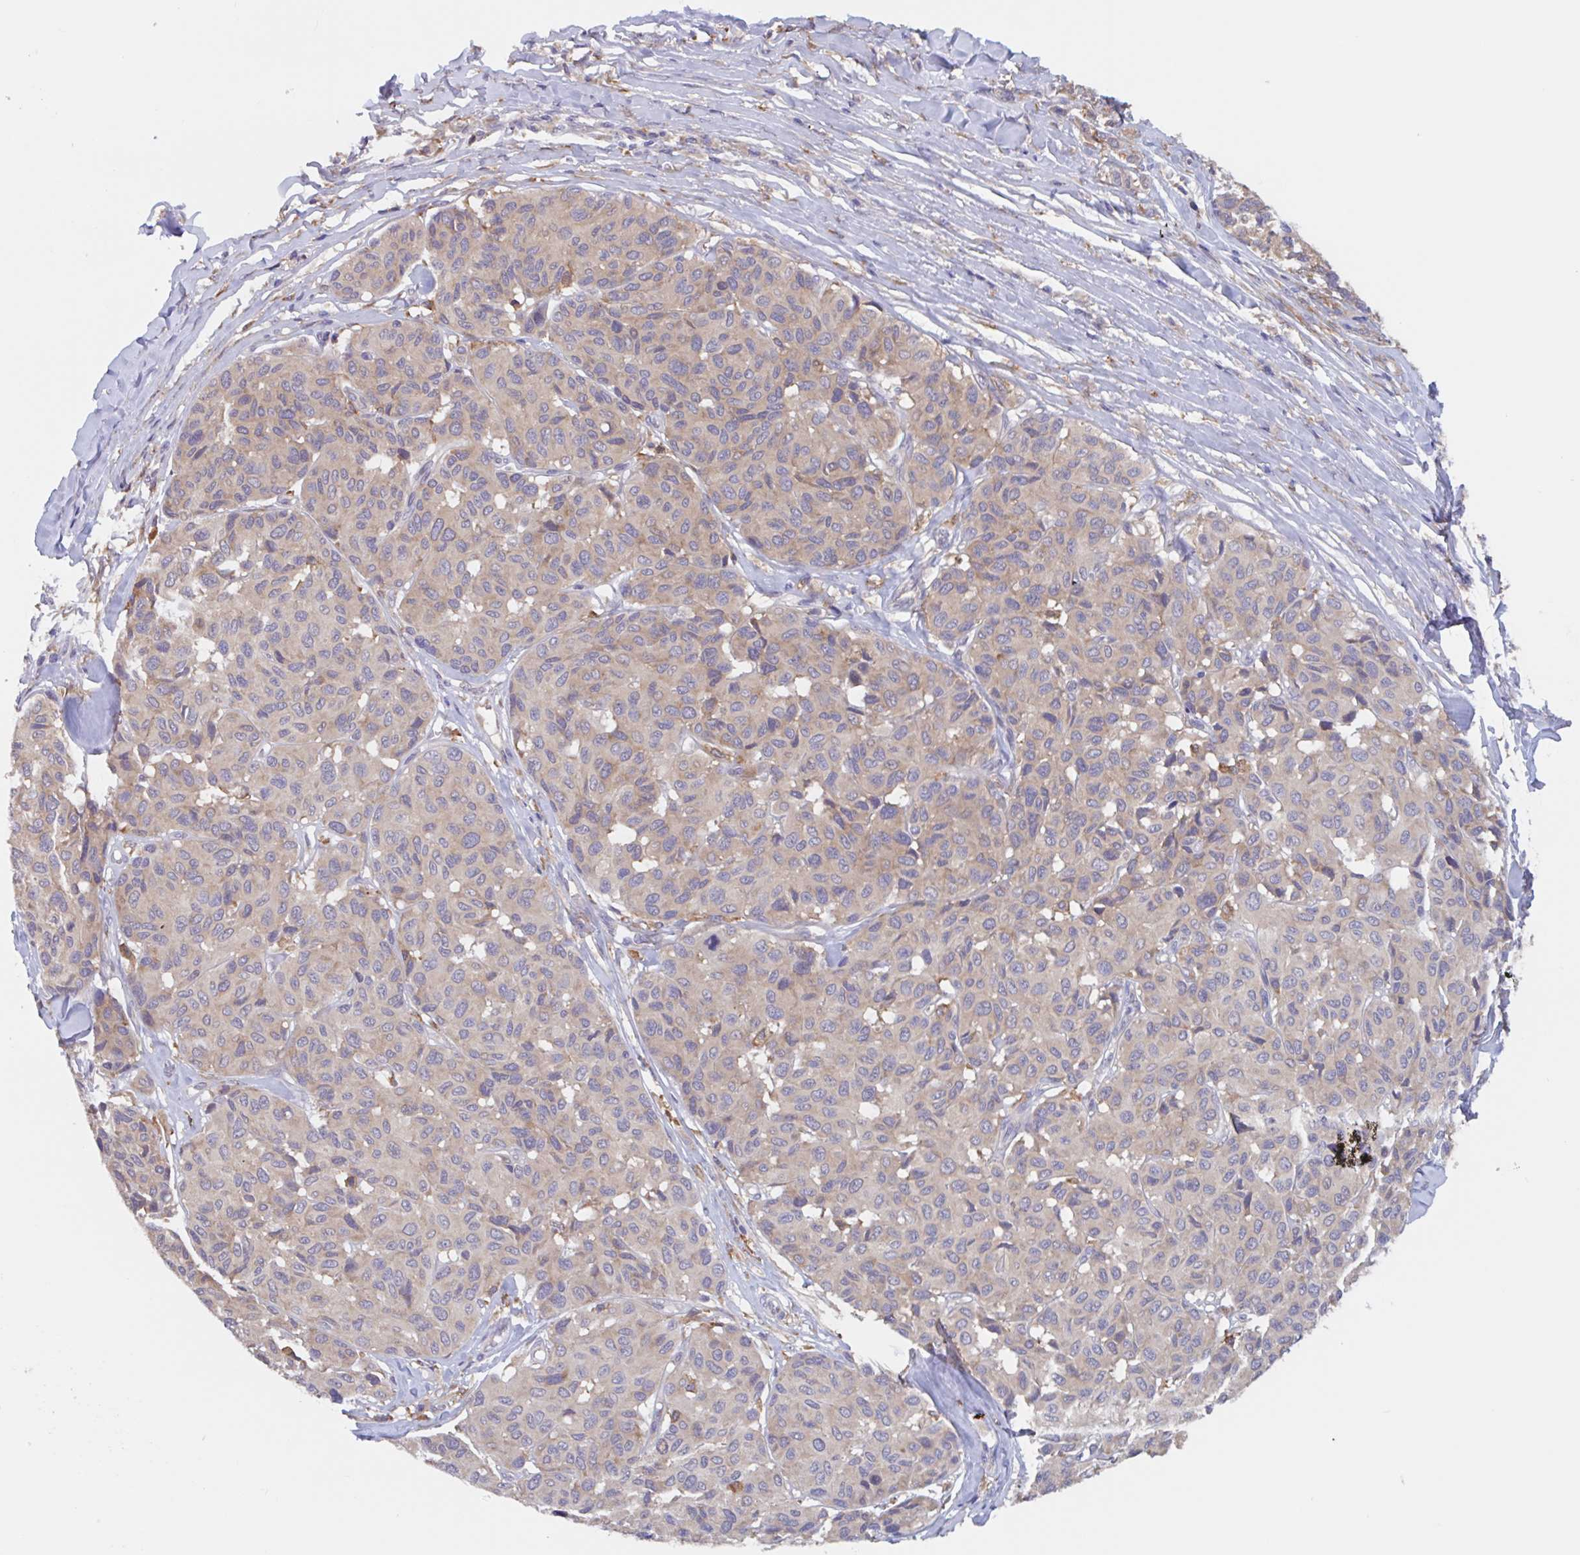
{"staining": {"intensity": "weak", "quantity": "<25%", "location": "cytoplasmic/membranous"}, "tissue": "melanoma", "cell_type": "Tumor cells", "image_type": "cancer", "snomed": [{"axis": "morphology", "description": "Malignant melanoma, NOS"}, {"axis": "topography", "description": "Skin"}], "caption": "The image shows no staining of tumor cells in melanoma.", "gene": "SNX8", "patient": {"sex": "female", "age": 66}}